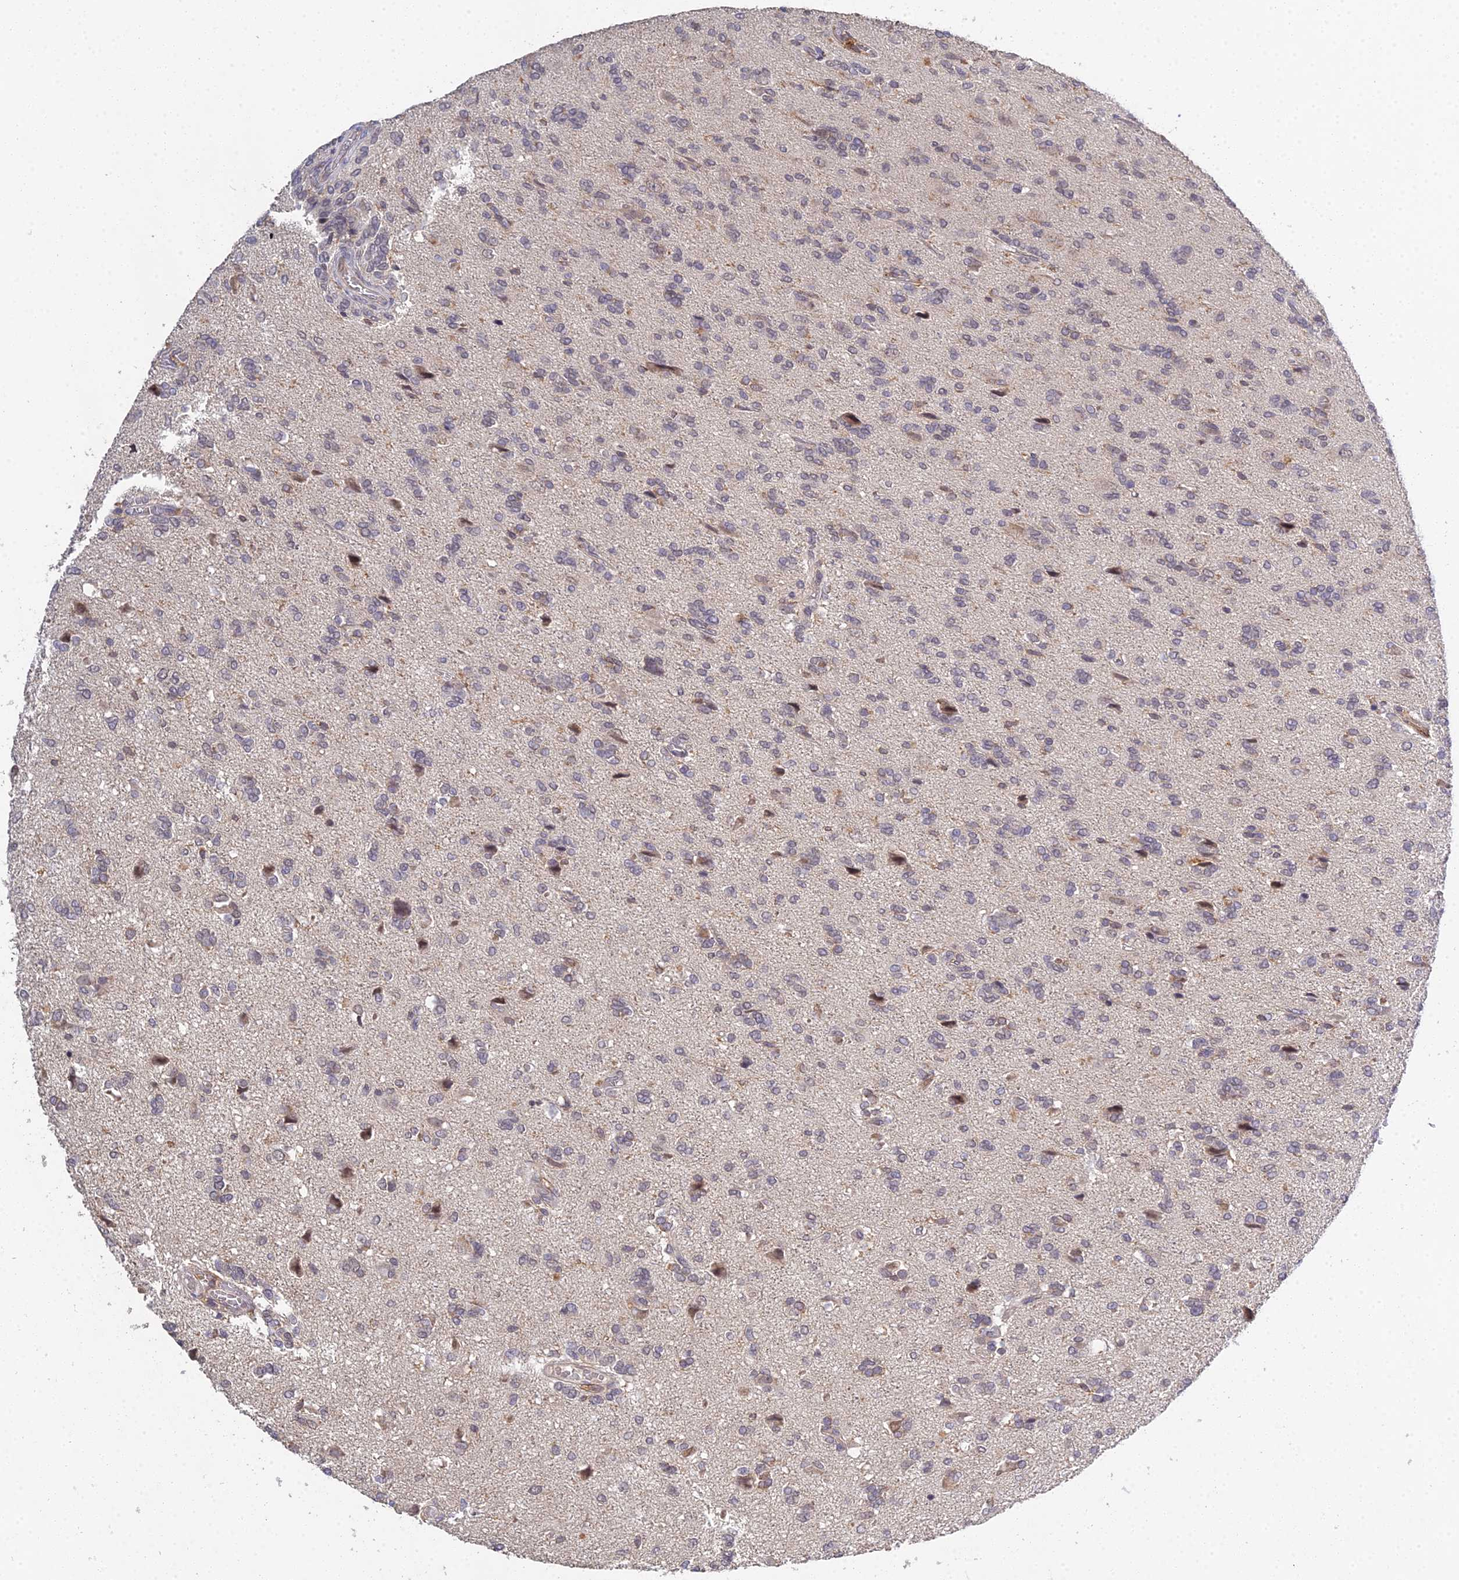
{"staining": {"intensity": "negative", "quantity": "none", "location": "none"}, "tissue": "glioma", "cell_type": "Tumor cells", "image_type": "cancer", "snomed": [{"axis": "morphology", "description": "Glioma, malignant, High grade"}, {"axis": "topography", "description": "Brain"}], "caption": "Protein analysis of malignant glioma (high-grade) reveals no significant staining in tumor cells.", "gene": "TPRX1", "patient": {"sex": "female", "age": 59}}